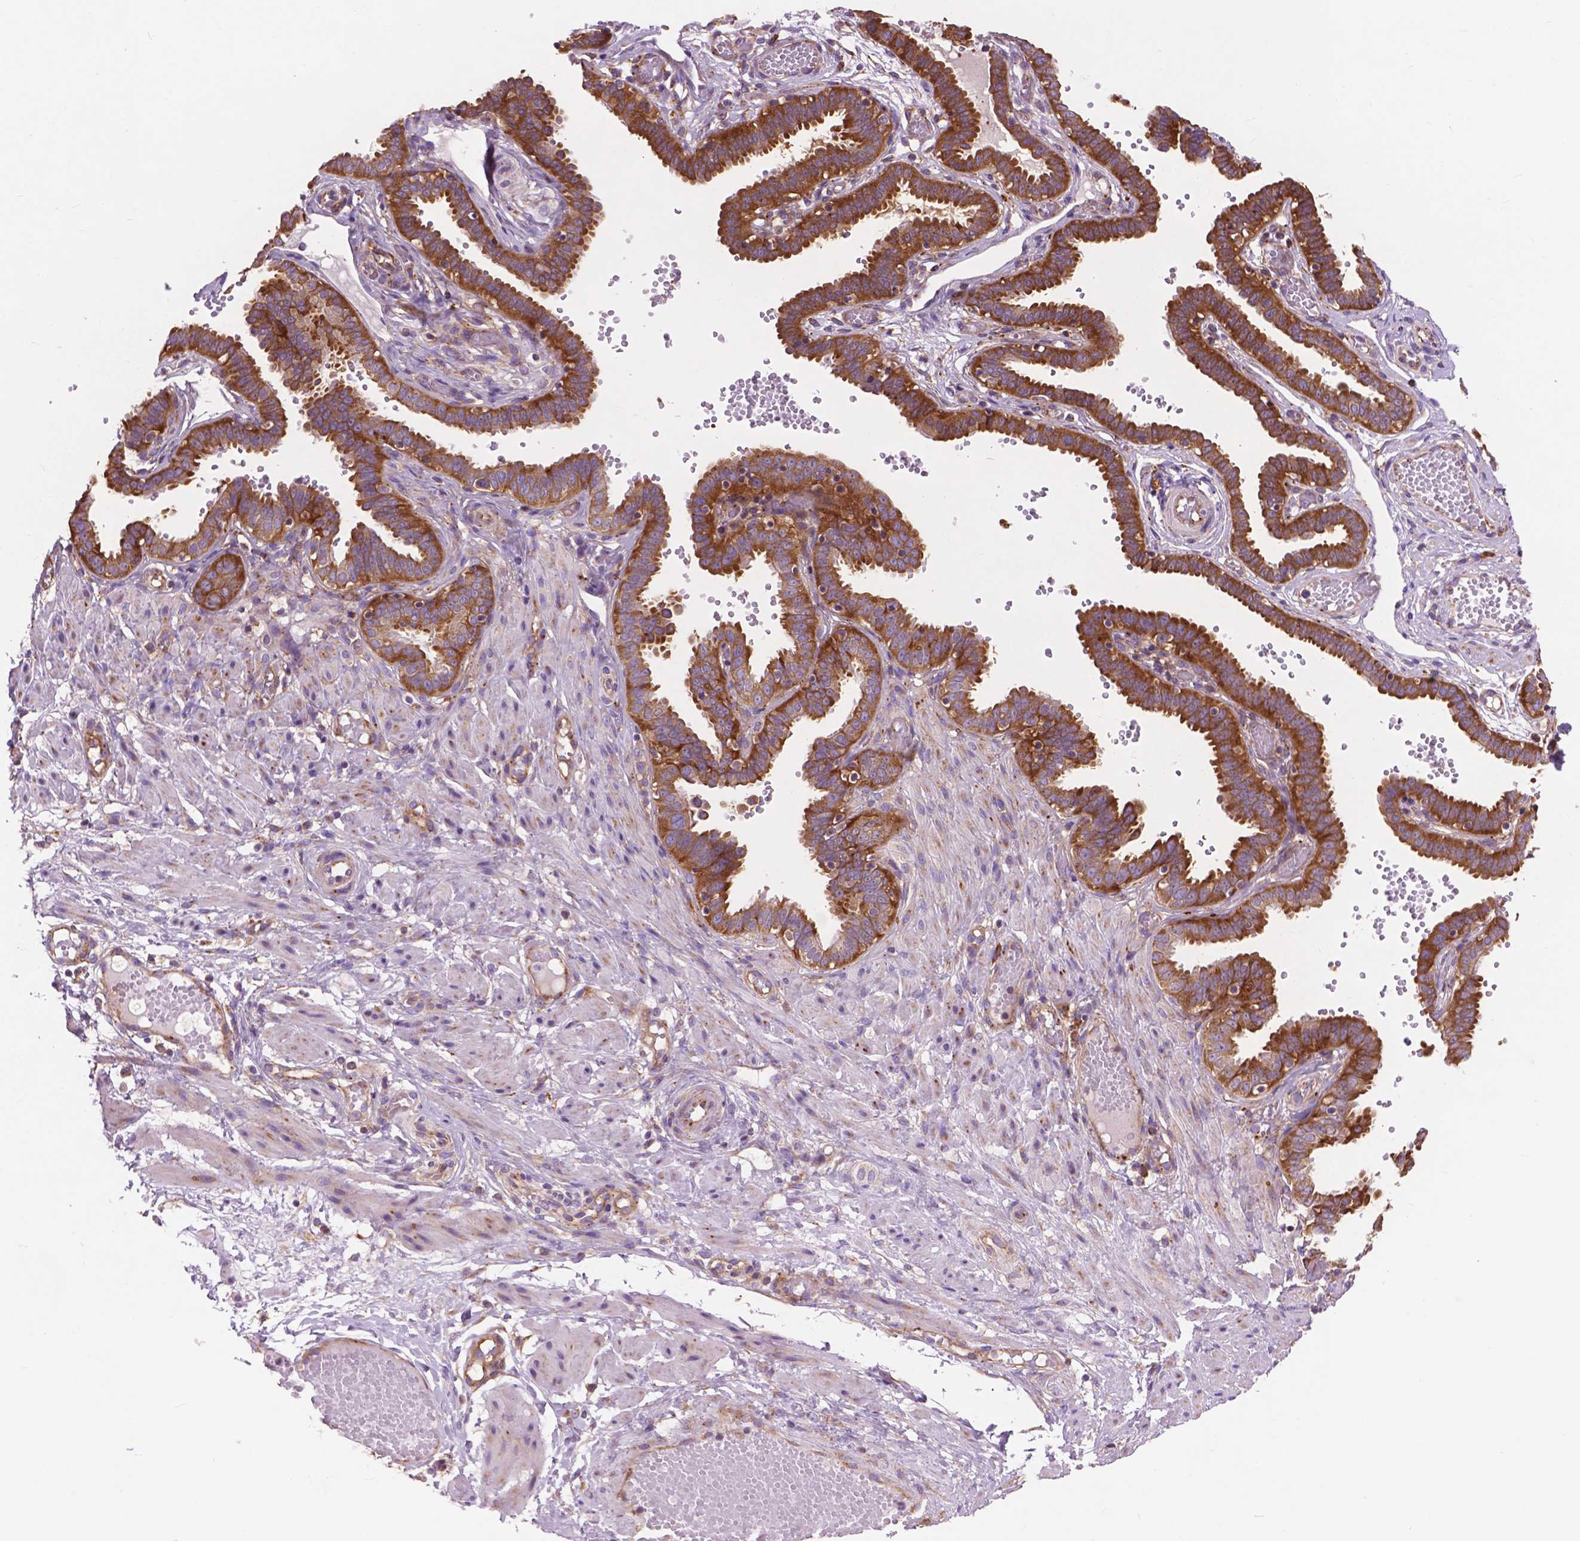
{"staining": {"intensity": "strong", "quantity": ">75%", "location": "cytoplasmic/membranous"}, "tissue": "fallopian tube", "cell_type": "Glandular cells", "image_type": "normal", "snomed": [{"axis": "morphology", "description": "Normal tissue, NOS"}, {"axis": "topography", "description": "Fallopian tube"}], "caption": "Strong cytoplasmic/membranous protein positivity is present in approximately >75% of glandular cells in fallopian tube. The staining was performed using DAB (3,3'-diaminobenzidine), with brown indicating positive protein expression. Nuclei are stained blue with hematoxylin.", "gene": "RPL37A", "patient": {"sex": "female", "age": 37}}